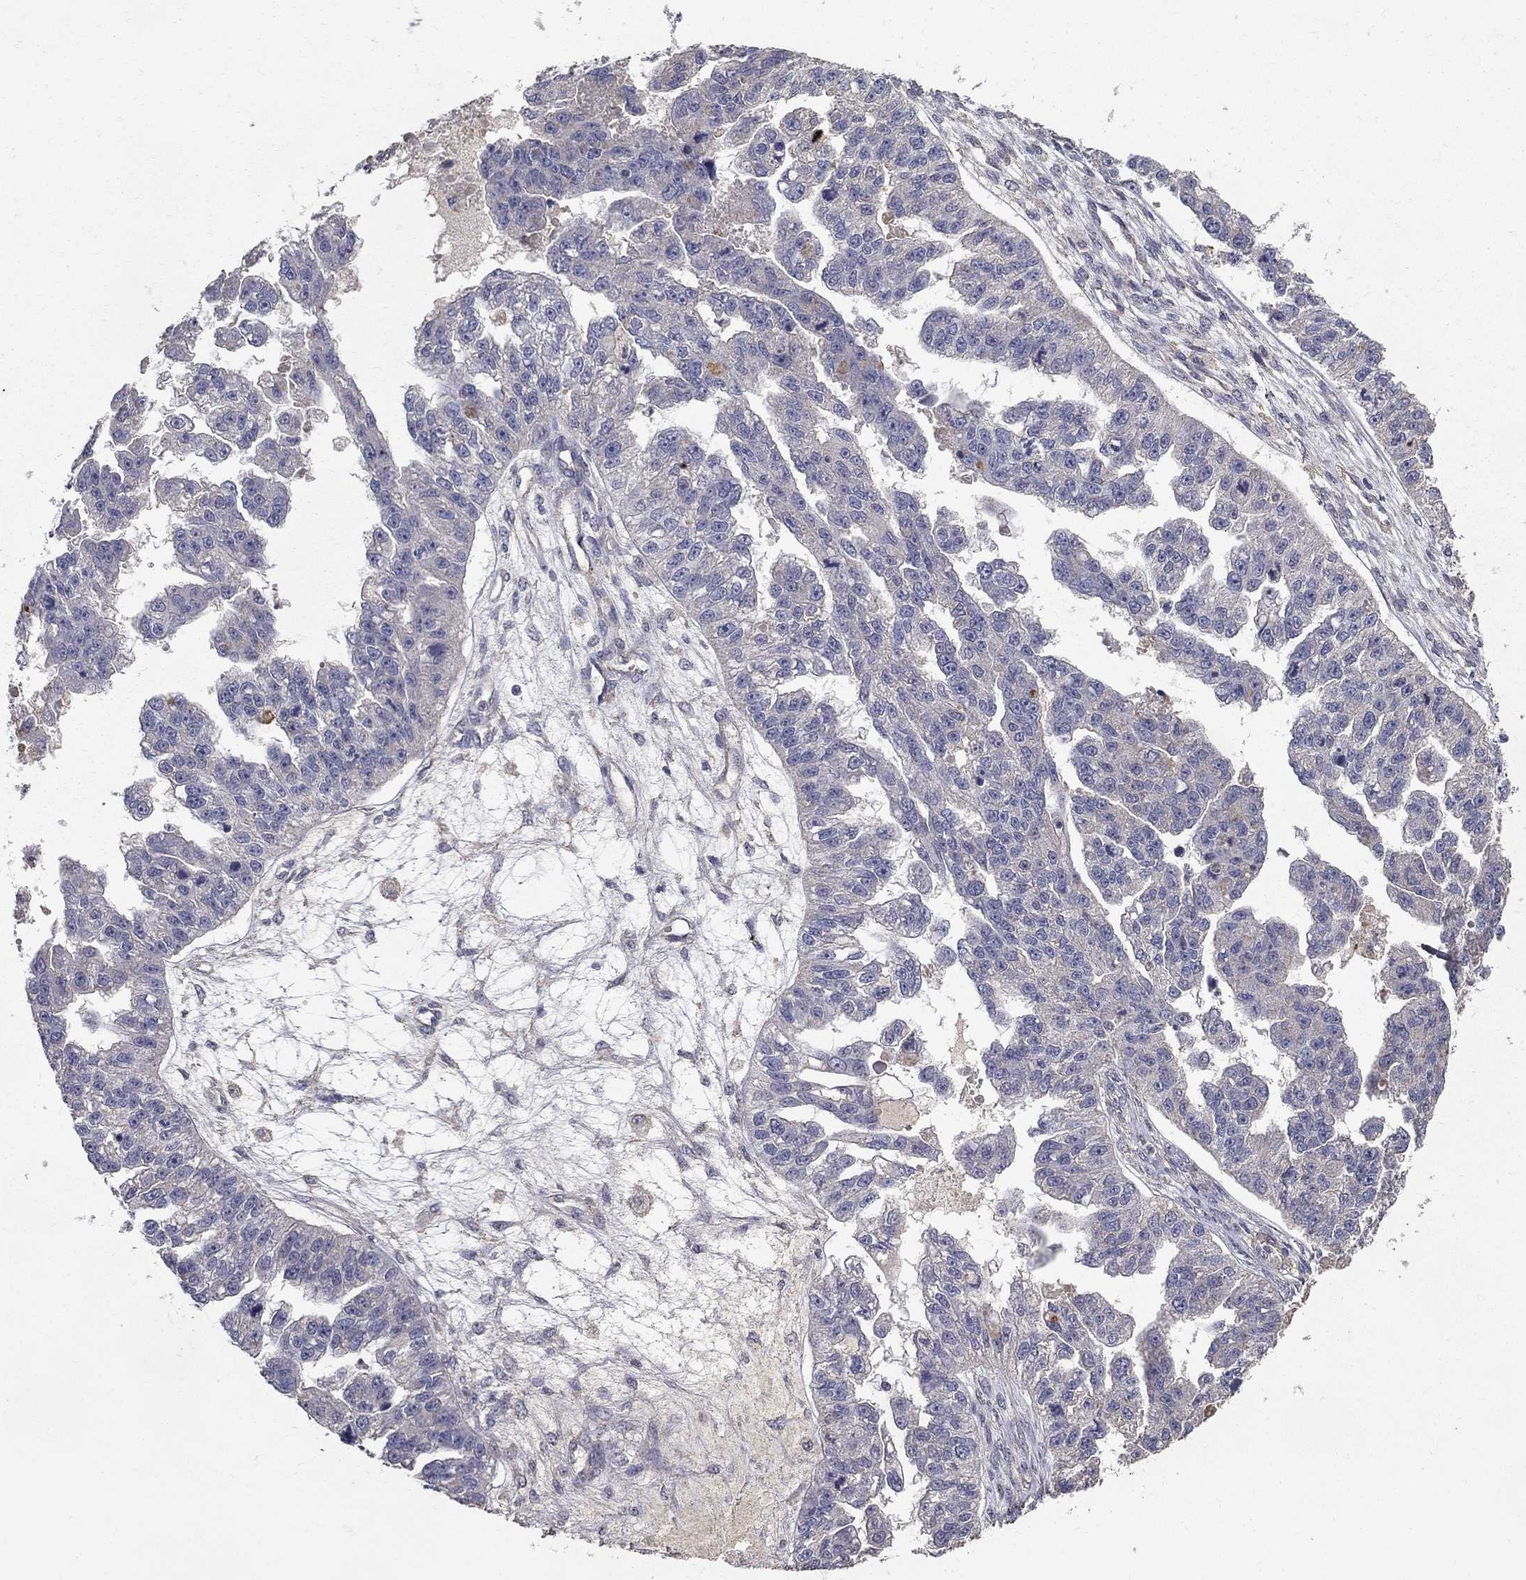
{"staining": {"intensity": "negative", "quantity": "none", "location": "none"}, "tissue": "ovarian cancer", "cell_type": "Tumor cells", "image_type": "cancer", "snomed": [{"axis": "morphology", "description": "Cystadenocarcinoma, serous, NOS"}, {"axis": "topography", "description": "Ovary"}], "caption": "This image is of ovarian serous cystadenocarcinoma stained with immunohistochemistry (IHC) to label a protein in brown with the nuclei are counter-stained blue. There is no positivity in tumor cells.", "gene": "MPP2", "patient": {"sex": "female", "age": 58}}